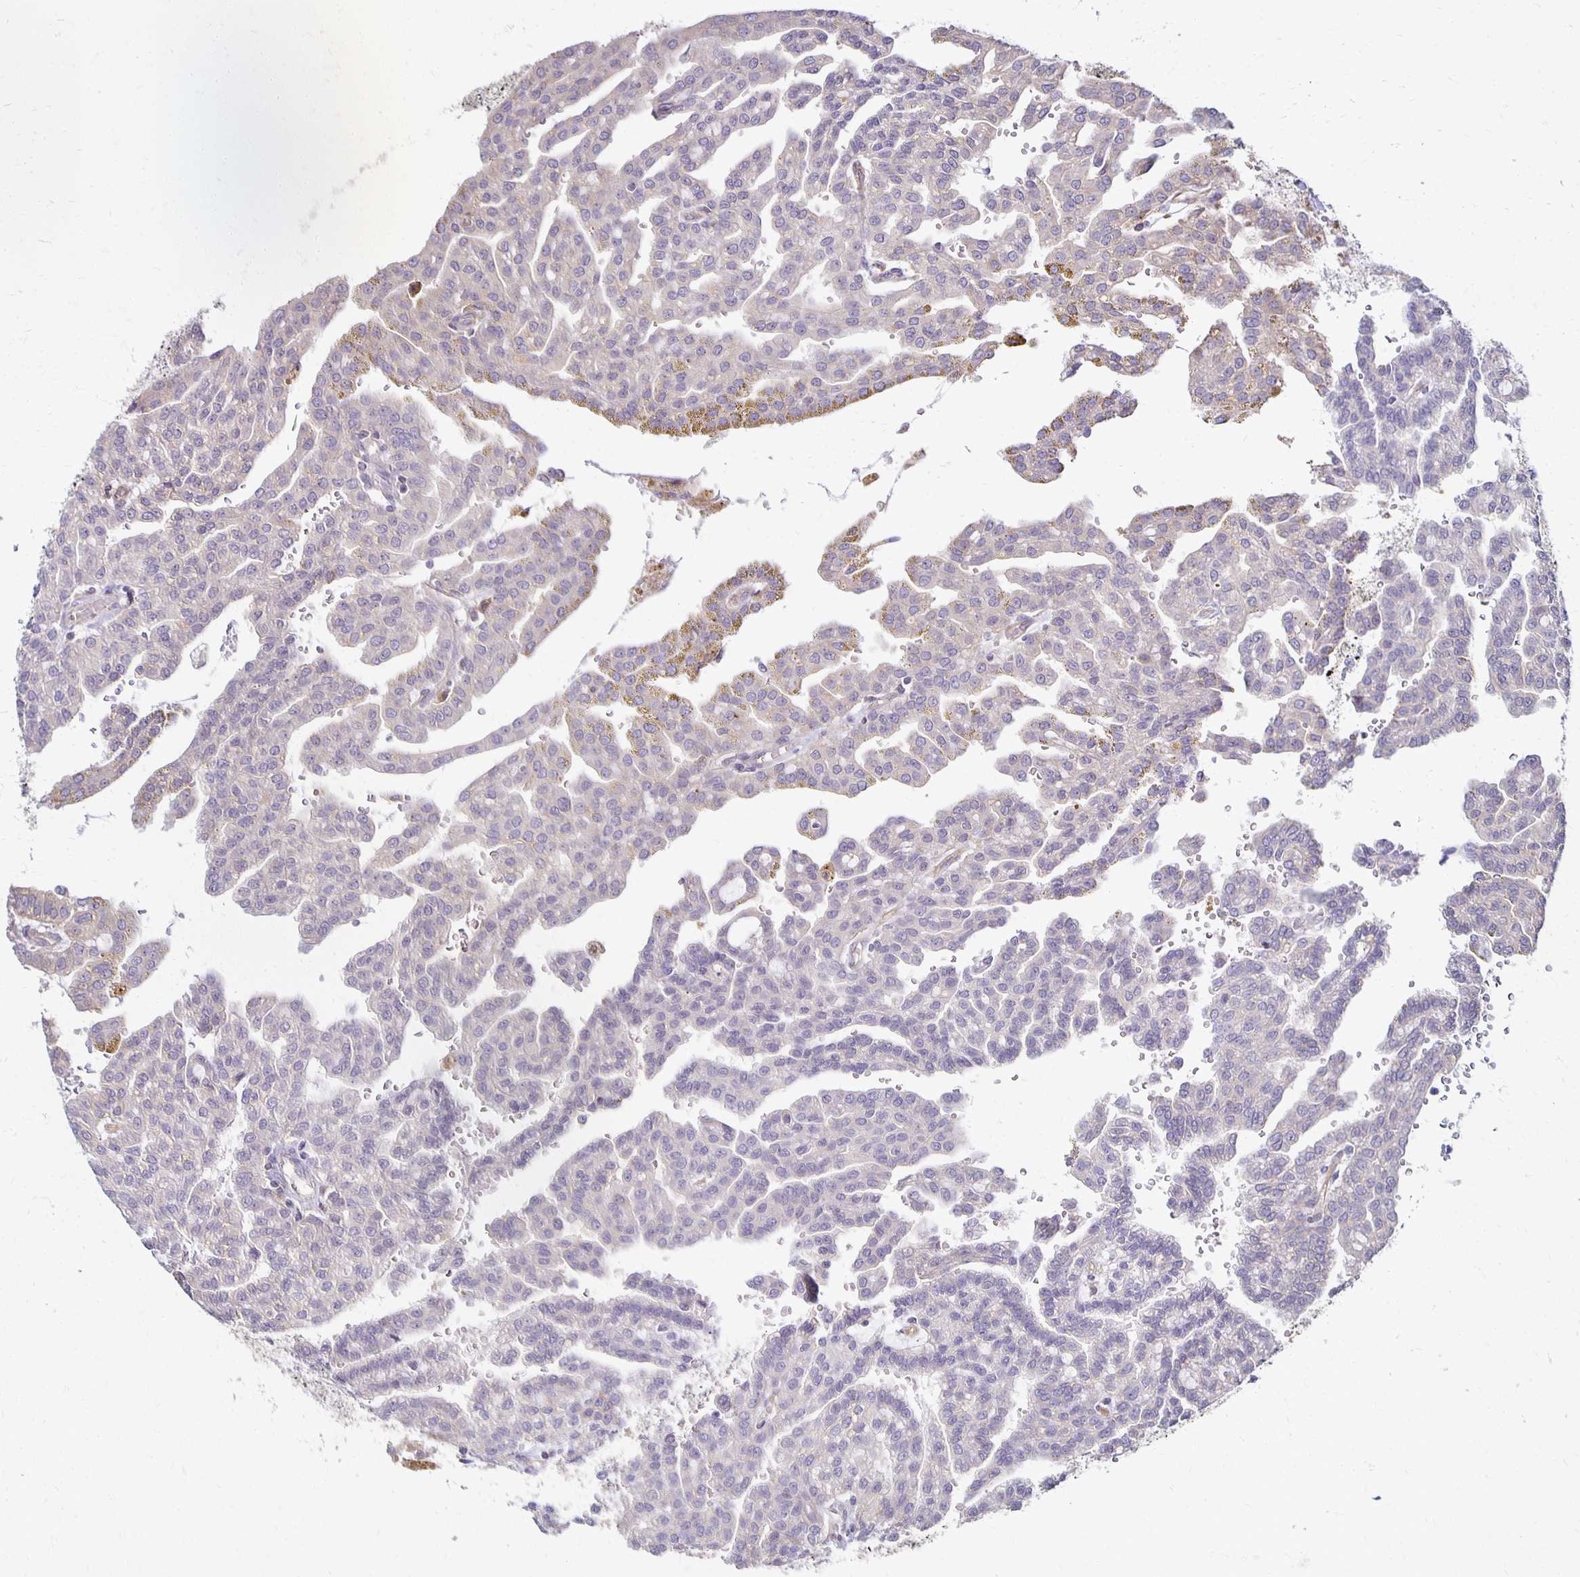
{"staining": {"intensity": "weak", "quantity": "<25%", "location": "cytoplasmic/membranous"}, "tissue": "renal cancer", "cell_type": "Tumor cells", "image_type": "cancer", "snomed": [{"axis": "morphology", "description": "Adenocarcinoma, NOS"}, {"axis": "topography", "description": "Kidney"}], "caption": "Protein analysis of renal cancer (adenocarcinoma) shows no significant expression in tumor cells. Nuclei are stained in blue.", "gene": "GPX4", "patient": {"sex": "male", "age": 63}}